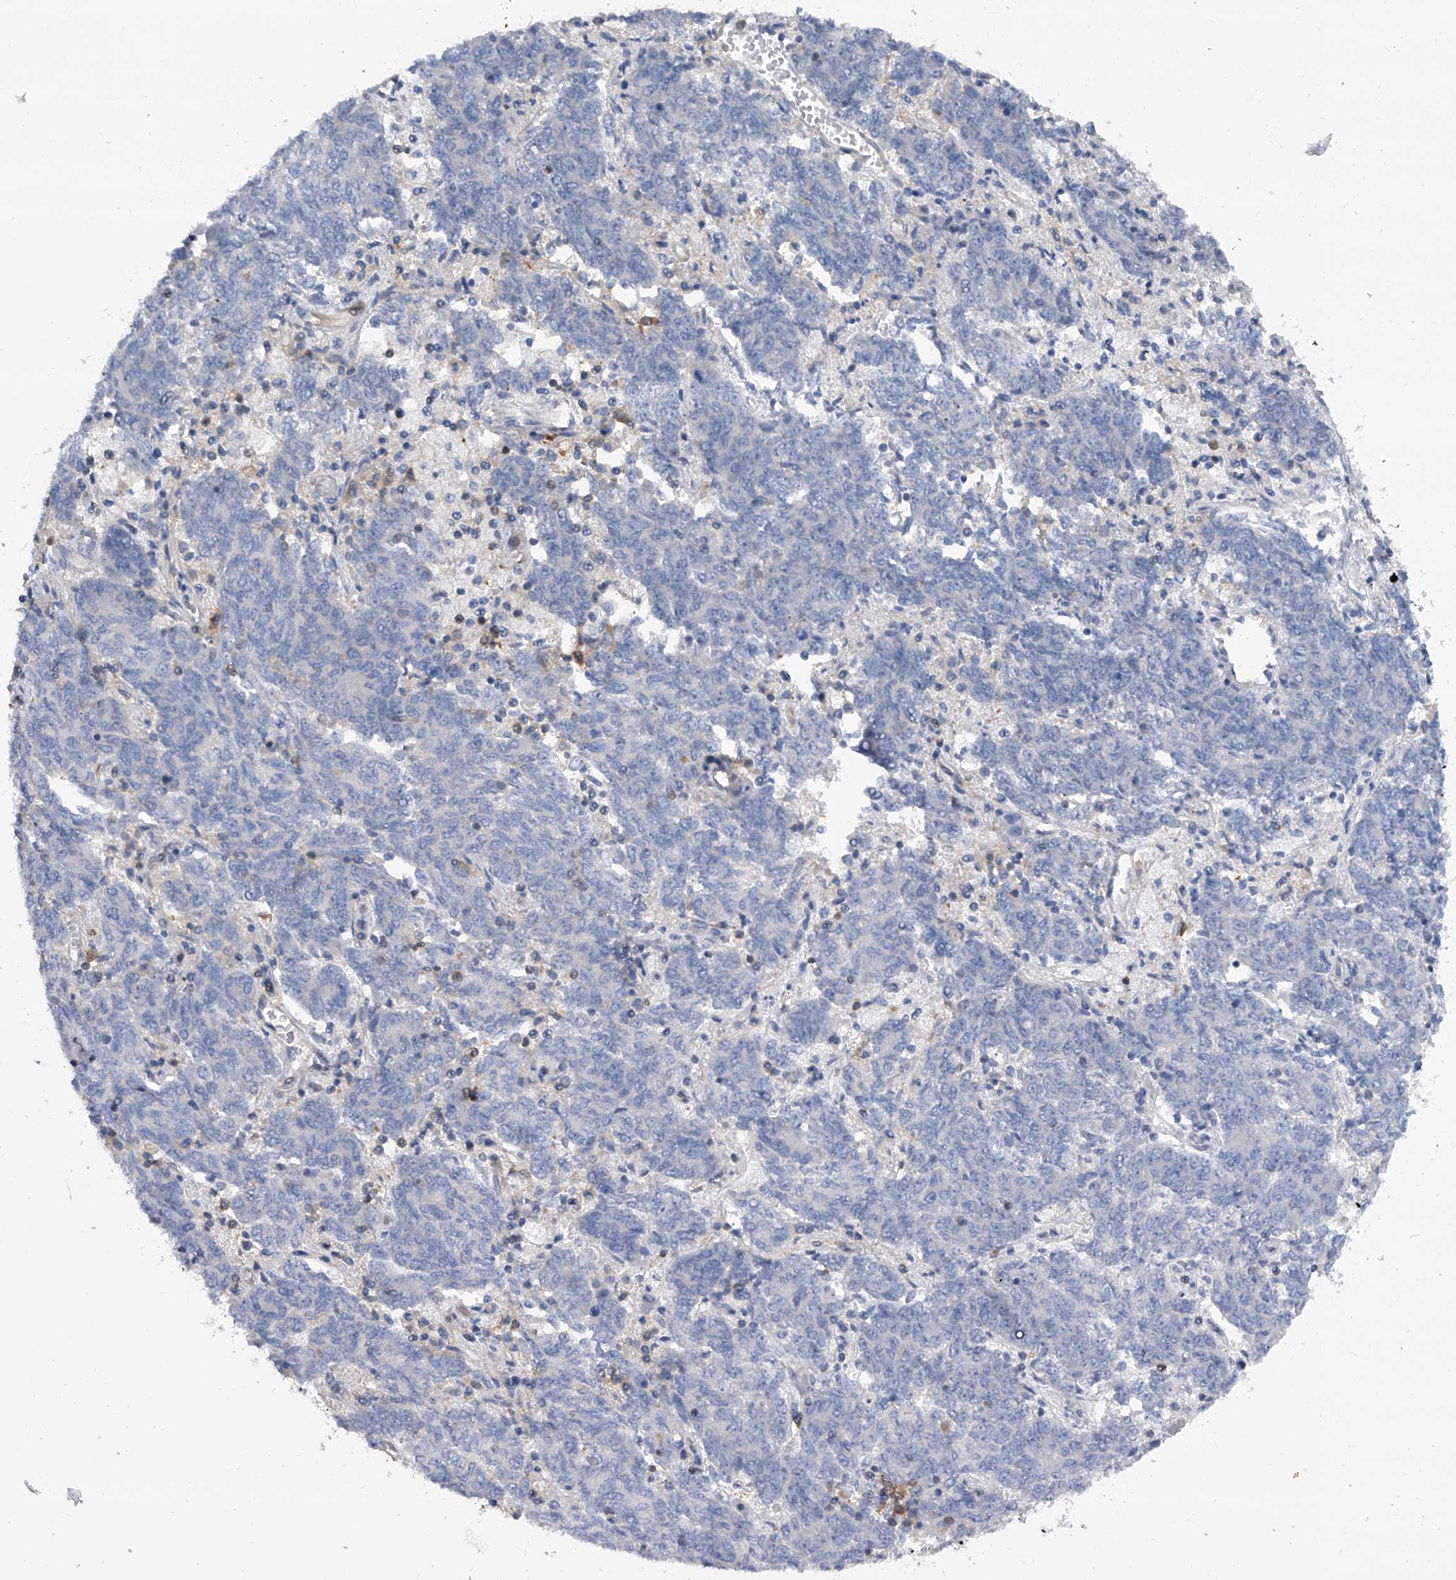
{"staining": {"intensity": "negative", "quantity": "none", "location": "none"}, "tissue": "endometrial cancer", "cell_type": "Tumor cells", "image_type": "cancer", "snomed": [{"axis": "morphology", "description": "Adenocarcinoma, NOS"}, {"axis": "topography", "description": "Endometrium"}], "caption": "The photomicrograph shows no staining of tumor cells in endometrial adenocarcinoma.", "gene": "SERPINB9", "patient": {"sex": "female", "age": 80}}